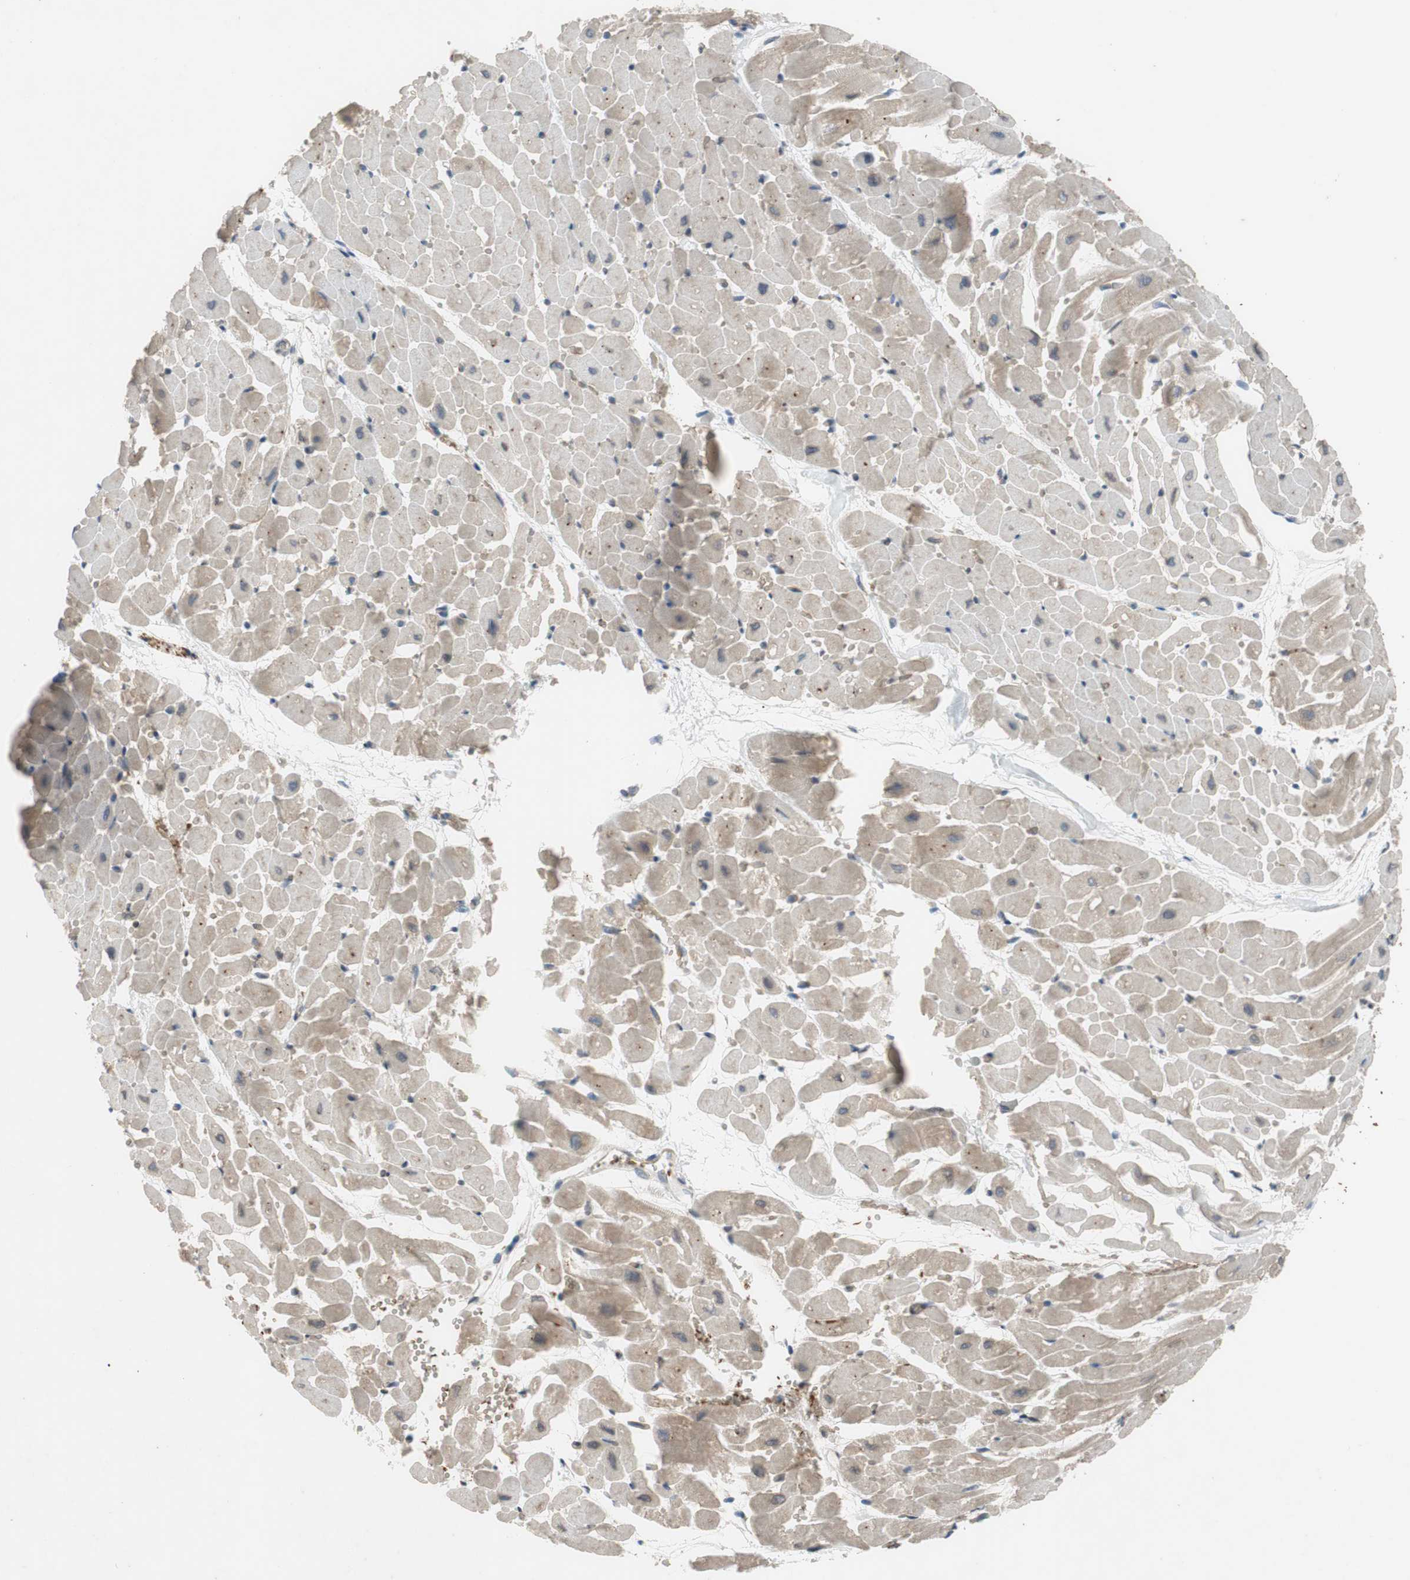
{"staining": {"intensity": "weak", "quantity": "<25%", "location": "cytoplasmic/membranous"}, "tissue": "heart muscle", "cell_type": "Cardiomyocytes", "image_type": "normal", "snomed": [{"axis": "morphology", "description": "Normal tissue, NOS"}, {"axis": "topography", "description": "Heart"}], "caption": "Human heart muscle stained for a protein using immunohistochemistry exhibits no positivity in cardiomyocytes.", "gene": "ADD2", "patient": {"sex": "male", "age": 45}}